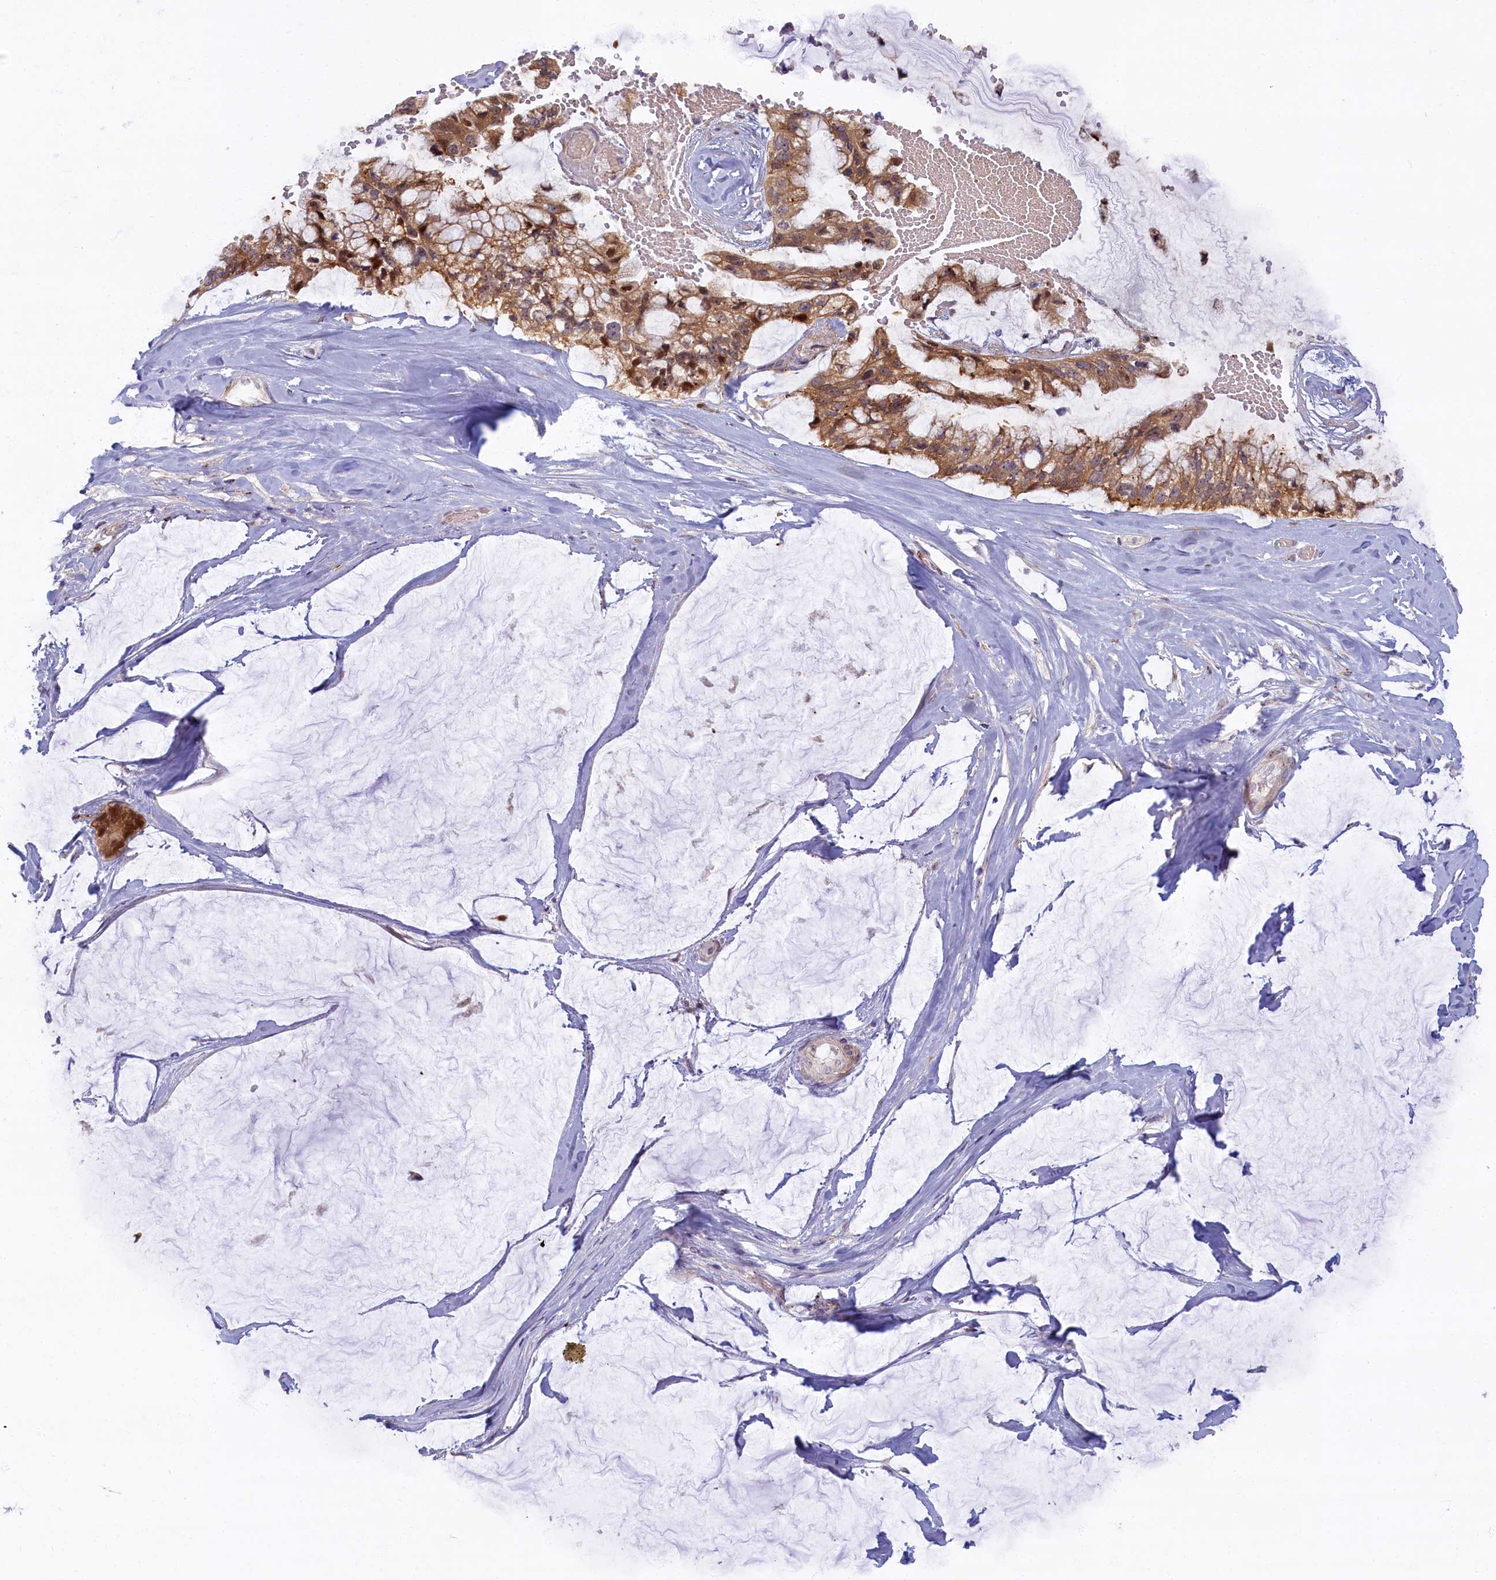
{"staining": {"intensity": "moderate", "quantity": ">75%", "location": "cytoplasmic/membranous,nuclear"}, "tissue": "ovarian cancer", "cell_type": "Tumor cells", "image_type": "cancer", "snomed": [{"axis": "morphology", "description": "Cystadenocarcinoma, mucinous, NOS"}, {"axis": "topography", "description": "Ovary"}], "caption": "Ovarian cancer (mucinous cystadenocarcinoma) stained for a protein (brown) shows moderate cytoplasmic/membranous and nuclear positive staining in about >75% of tumor cells.", "gene": "FCSK", "patient": {"sex": "female", "age": 39}}